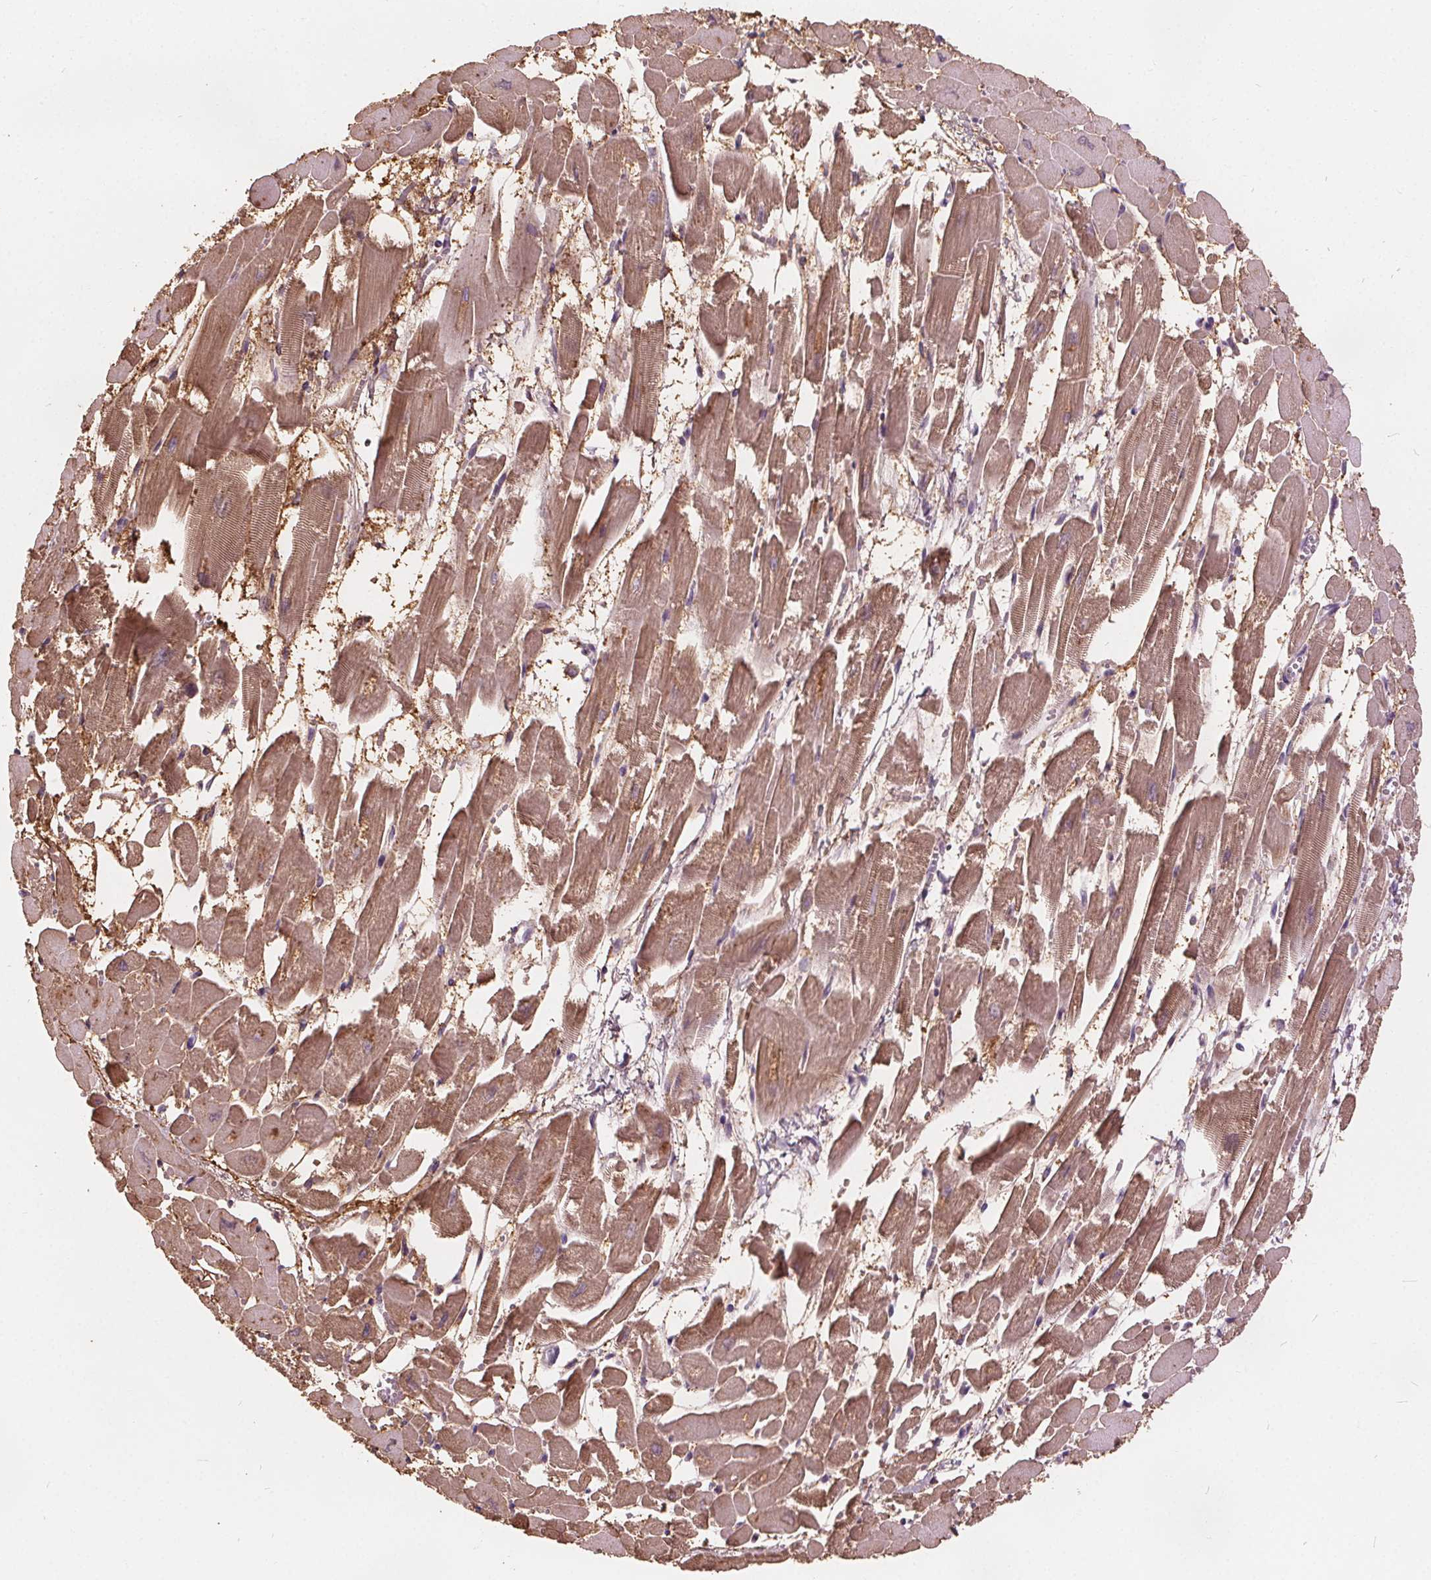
{"staining": {"intensity": "moderate", "quantity": ">75%", "location": "cytoplasmic/membranous"}, "tissue": "heart muscle", "cell_type": "Cardiomyocytes", "image_type": "normal", "snomed": [{"axis": "morphology", "description": "Normal tissue, NOS"}, {"axis": "topography", "description": "Heart"}], "caption": "The histopathology image shows immunohistochemical staining of unremarkable heart muscle. There is moderate cytoplasmic/membranous staining is seen in approximately >75% of cardiomyocytes.", "gene": "ACOX2", "patient": {"sex": "female", "age": 52}}